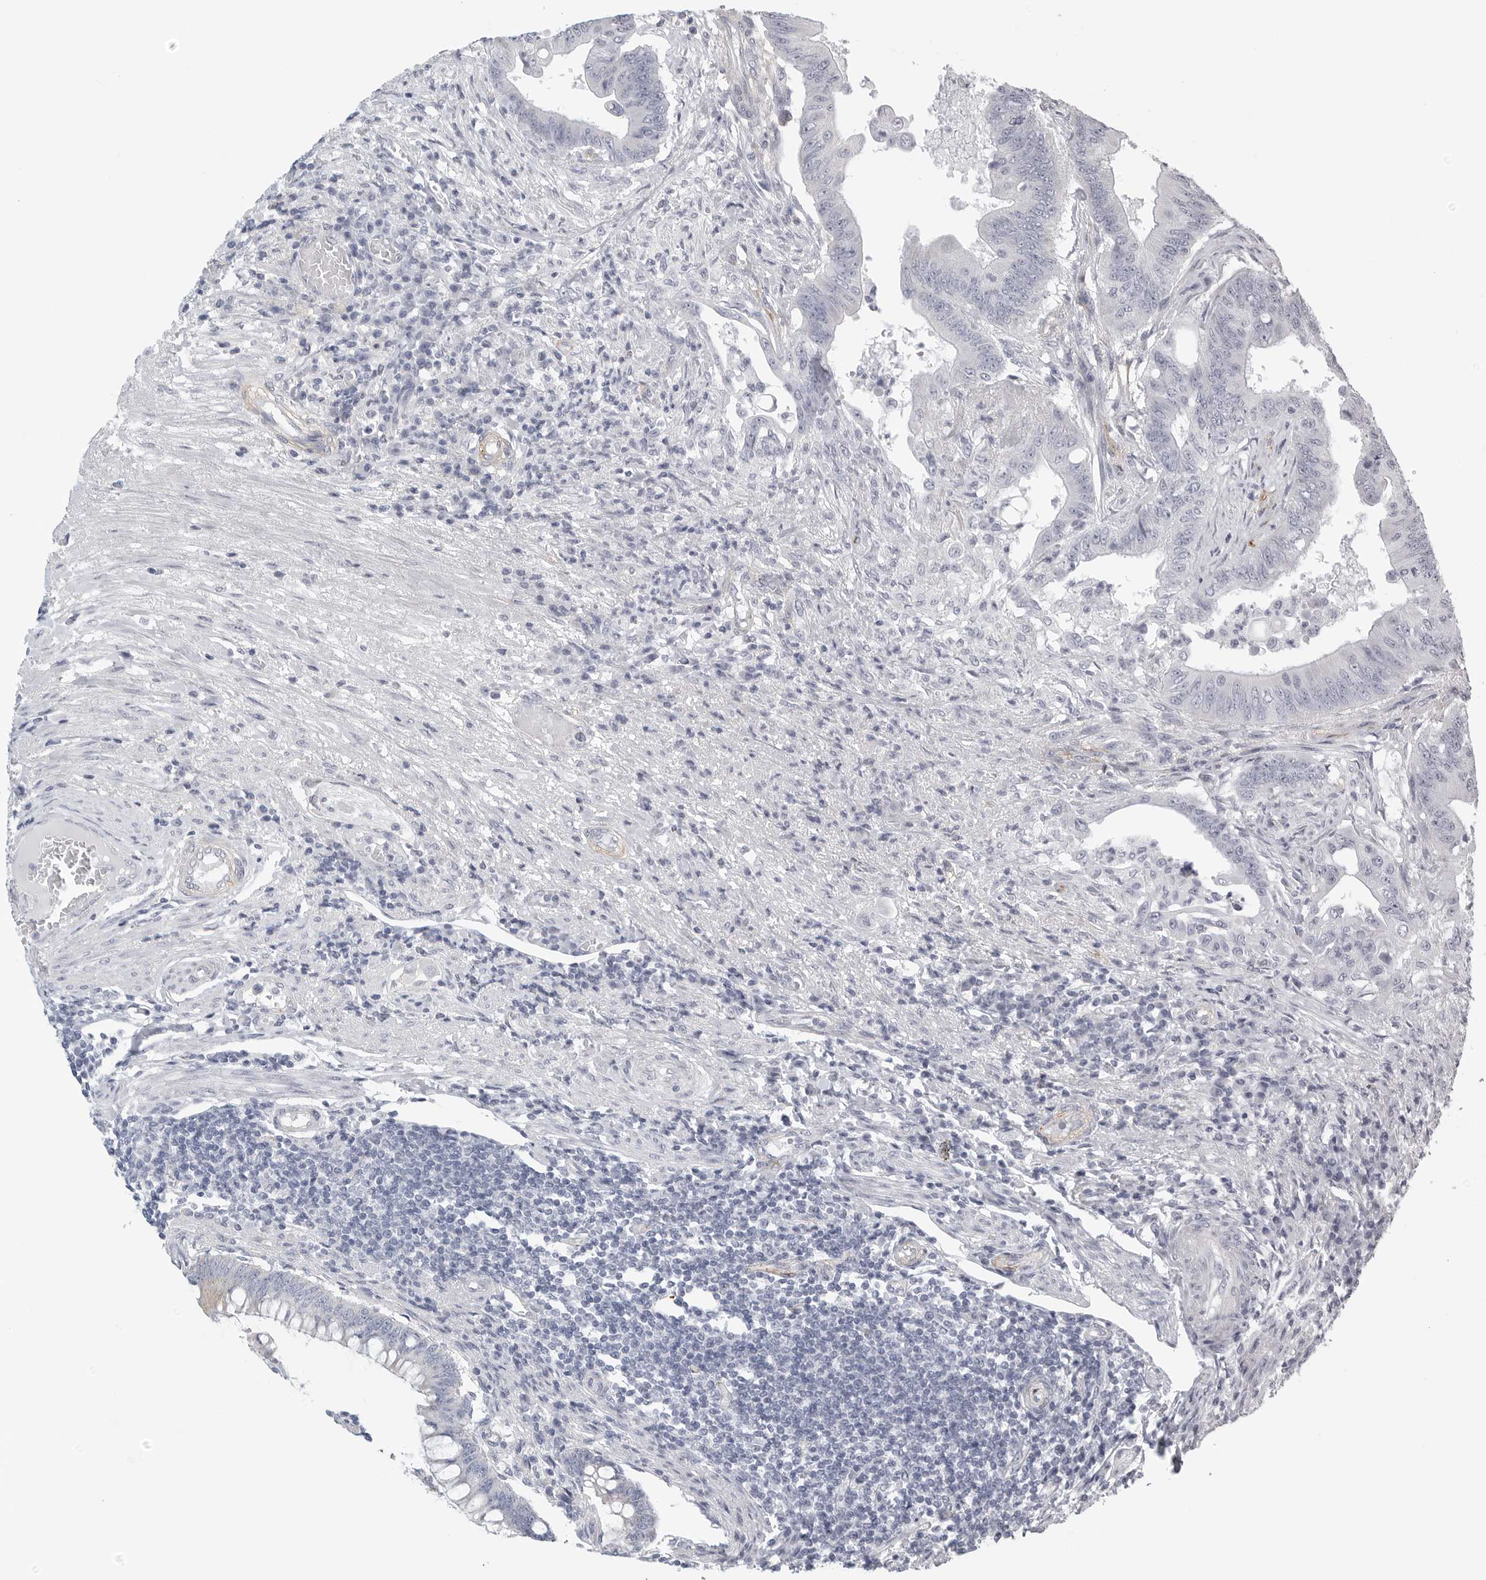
{"staining": {"intensity": "negative", "quantity": "none", "location": "none"}, "tissue": "colorectal cancer", "cell_type": "Tumor cells", "image_type": "cancer", "snomed": [{"axis": "morphology", "description": "Adenoma, NOS"}, {"axis": "morphology", "description": "Adenocarcinoma, NOS"}, {"axis": "topography", "description": "Colon"}], "caption": "This is an immunohistochemistry (IHC) micrograph of adenoma (colorectal). There is no positivity in tumor cells.", "gene": "TNR", "patient": {"sex": "male", "age": 79}}